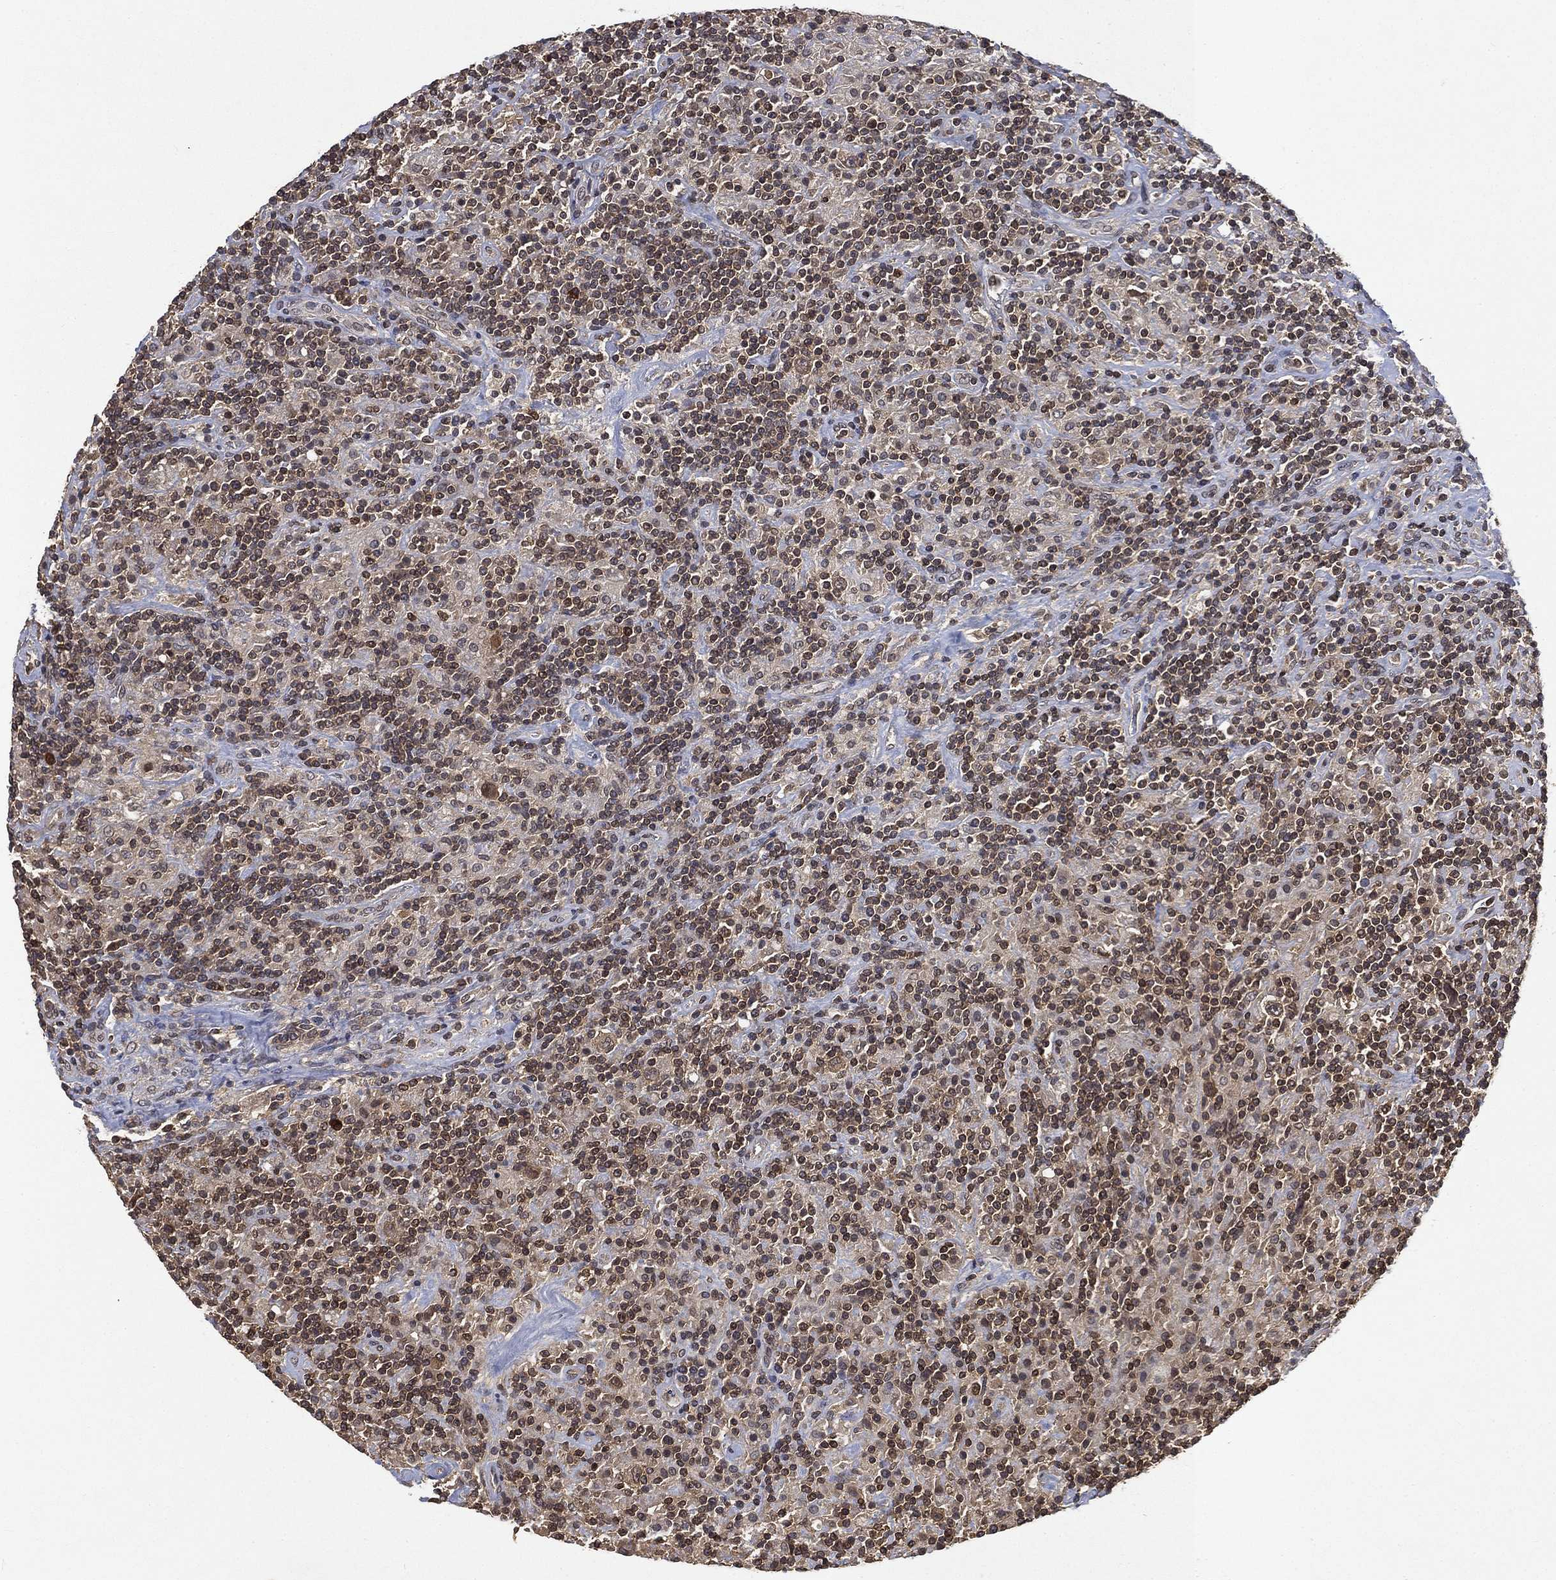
{"staining": {"intensity": "negative", "quantity": "none", "location": "none"}, "tissue": "lymphoma", "cell_type": "Tumor cells", "image_type": "cancer", "snomed": [{"axis": "morphology", "description": "Hodgkin's disease, NOS"}, {"axis": "topography", "description": "Lymph node"}], "caption": "The image reveals no staining of tumor cells in Hodgkin's disease.", "gene": "UBA5", "patient": {"sex": "male", "age": 70}}